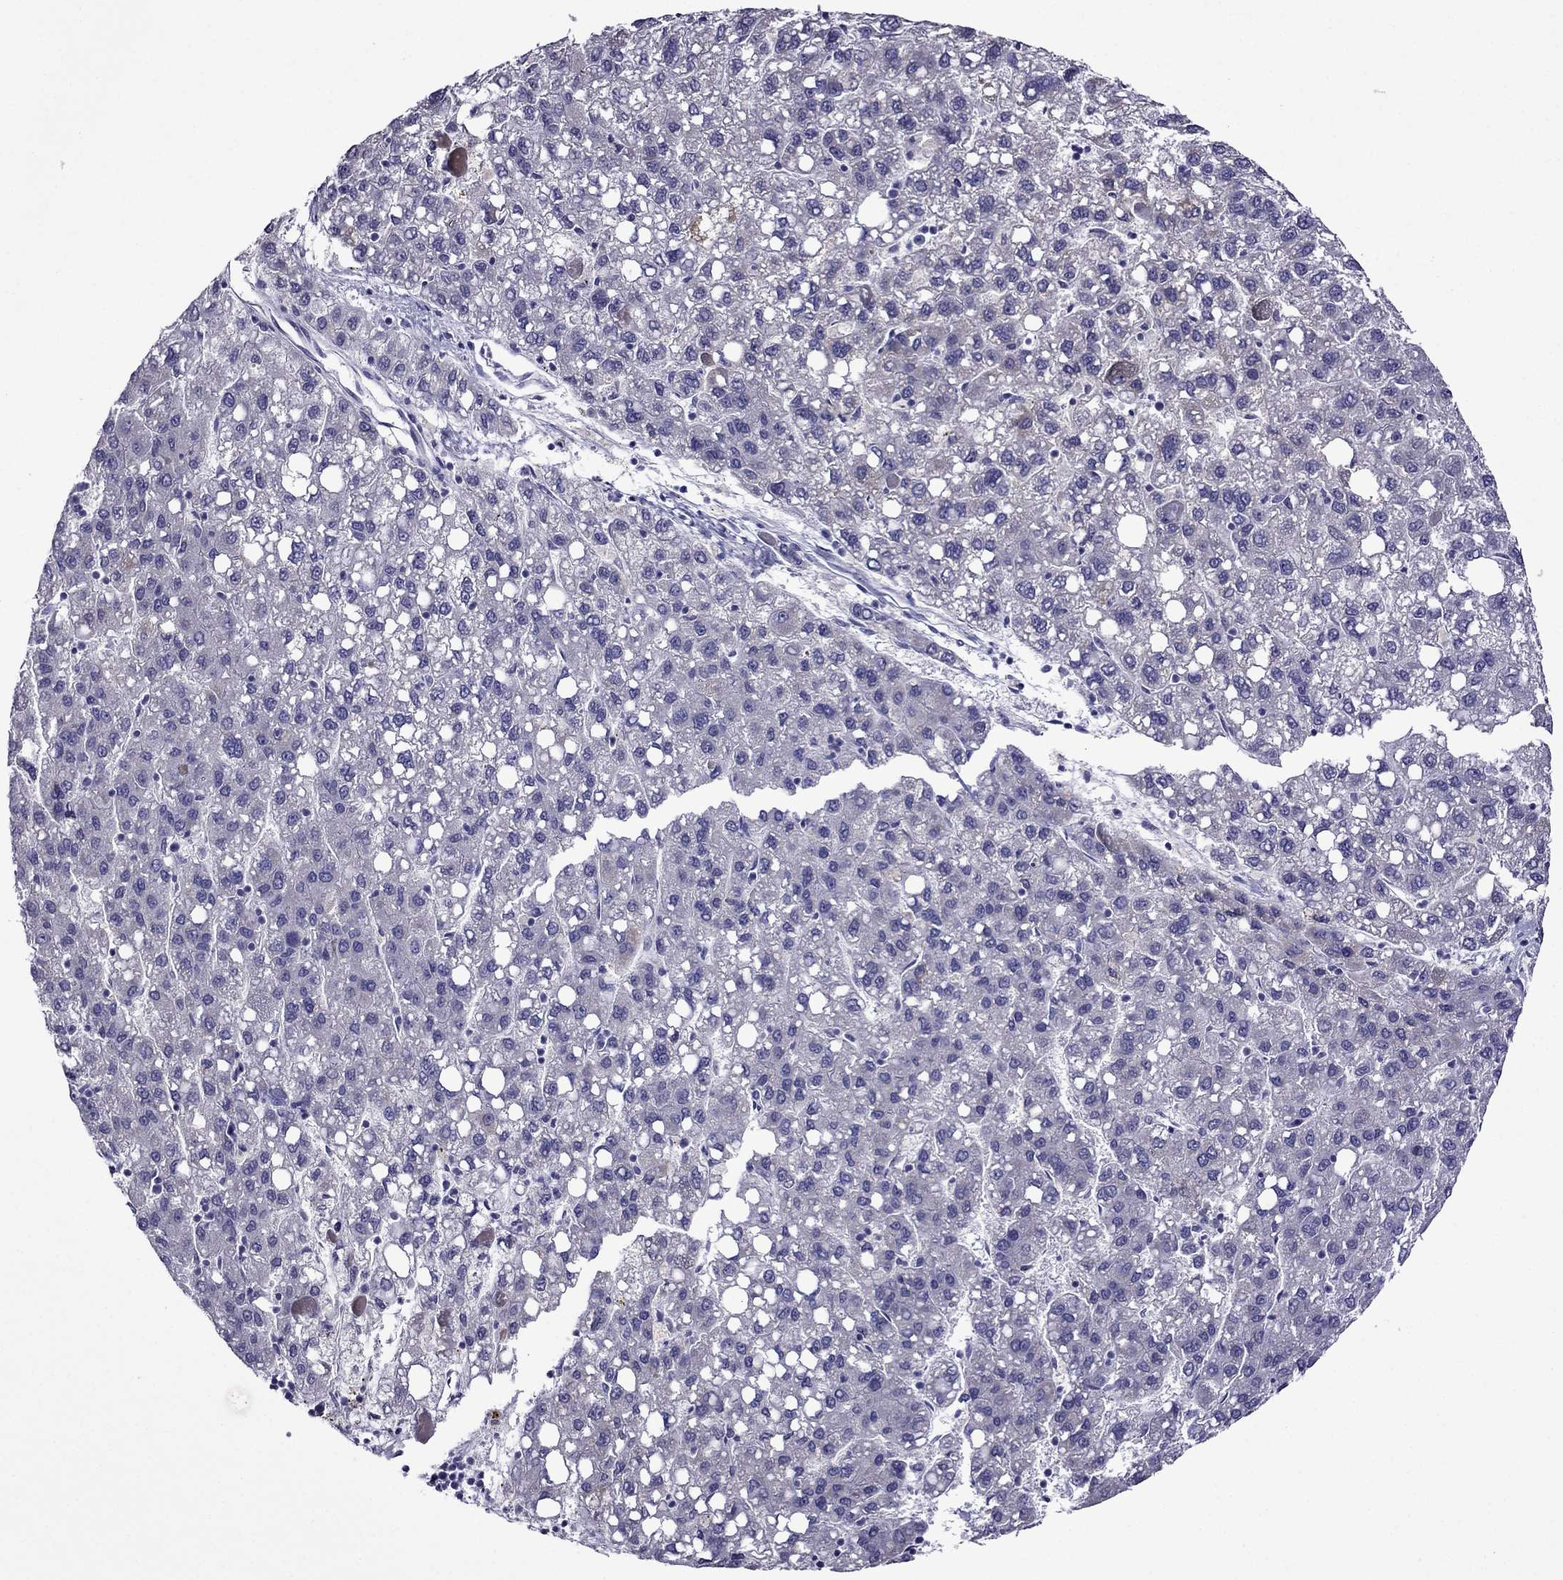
{"staining": {"intensity": "negative", "quantity": "none", "location": "none"}, "tissue": "liver cancer", "cell_type": "Tumor cells", "image_type": "cancer", "snomed": [{"axis": "morphology", "description": "Carcinoma, Hepatocellular, NOS"}, {"axis": "topography", "description": "Liver"}], "caption": "High magnification brightfield microscopy of liver hepatocellular carcinoma stained with DAB (brown) and counterstained with hematoxylin (blue): tumor cells show no significant staining.", "gene": "SPTBN4", "patient": {"sex": "female", "age": 82}}